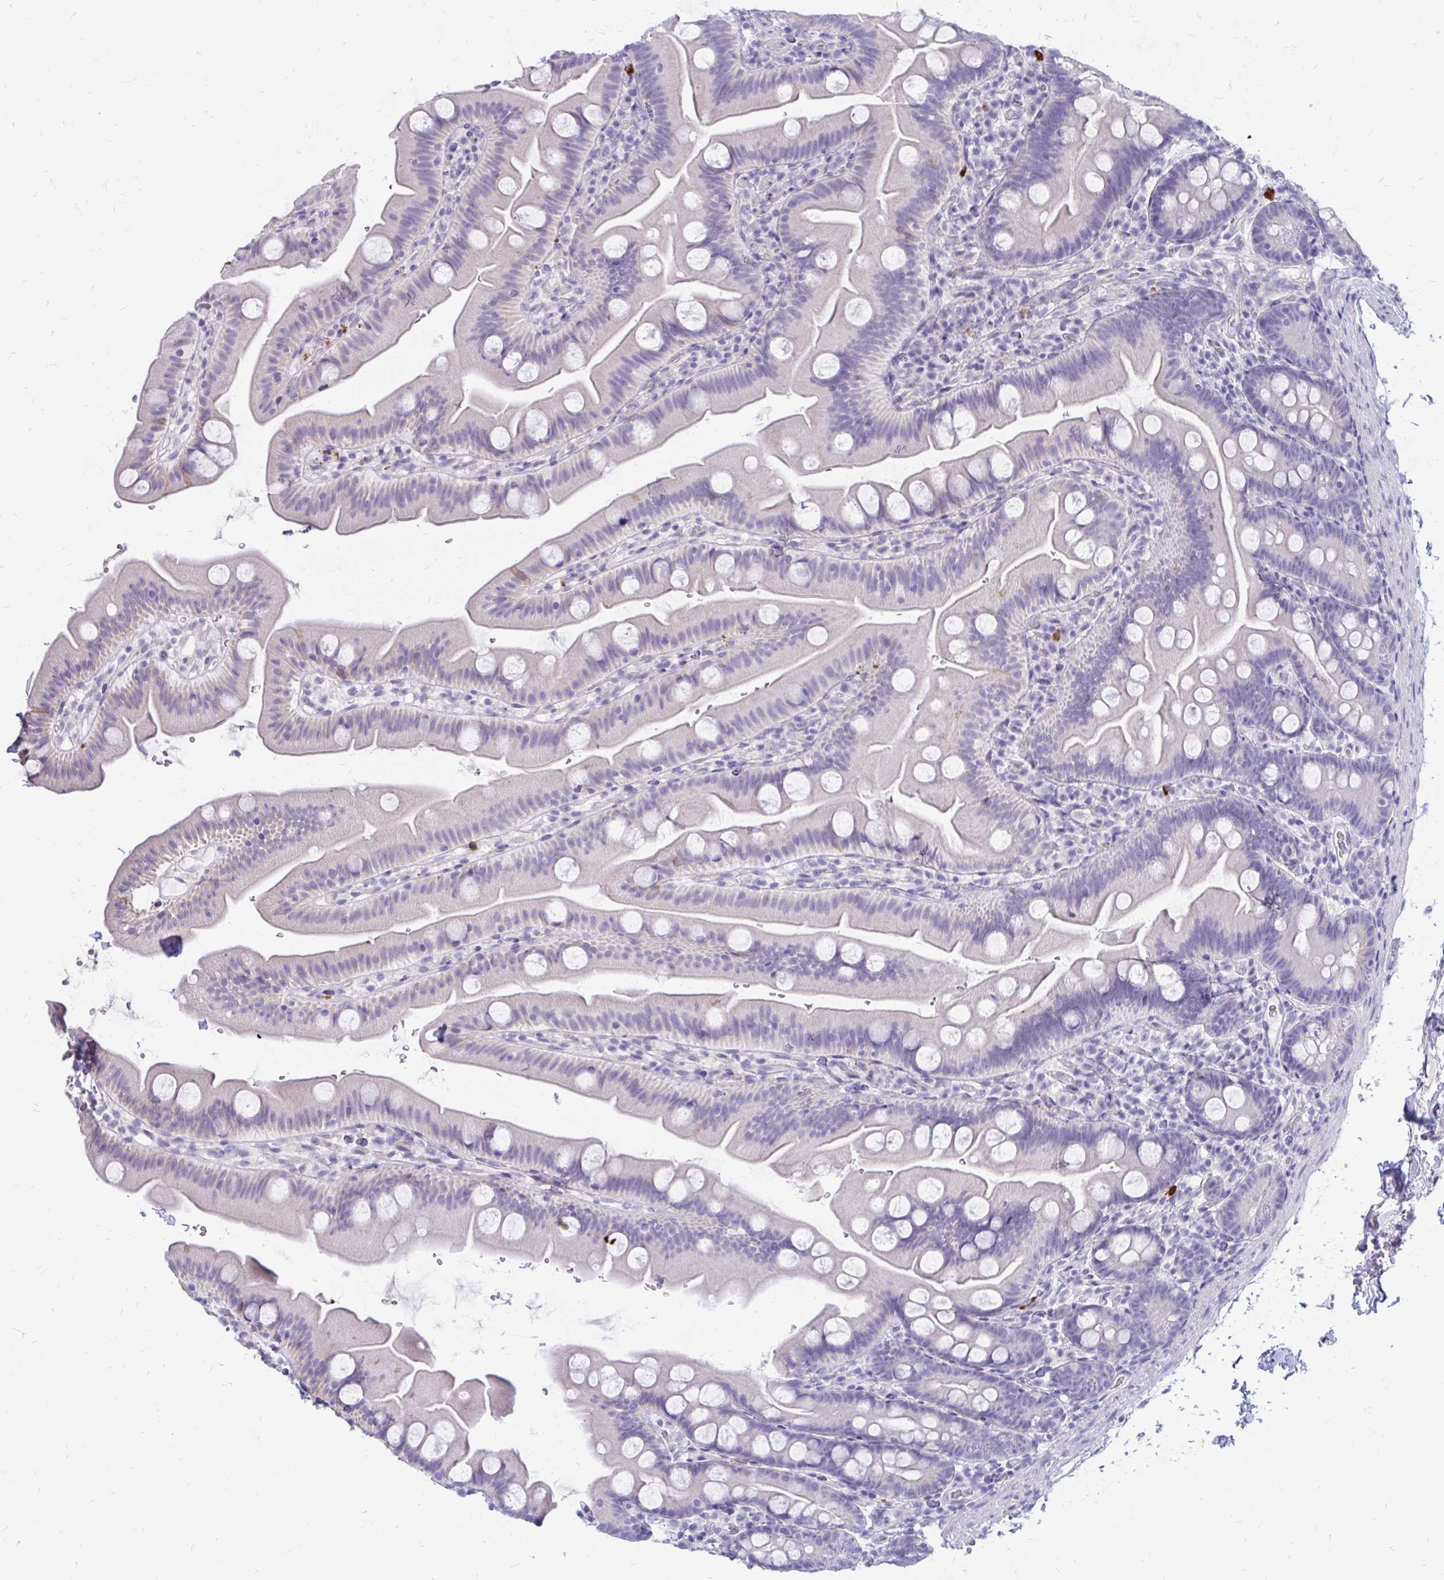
{"staining": {"intensity": "negative", "quantity": "none", "location": "none"}, "tissue": "small intestine", "cell_type": "Glandular cells", "image_type": "normal", "snomed": [{"axis": "morphology", "description": "Normal tissue, NOS"}, {"axis": "topography", "description": "Small intestine"}], "caption": "The immunohistochemistry (IHC) micrograph has no significant positivity in glandular cells of small intestine.", "gene": "IGSF5", "patient": {"sex": "female", "age": 68}}